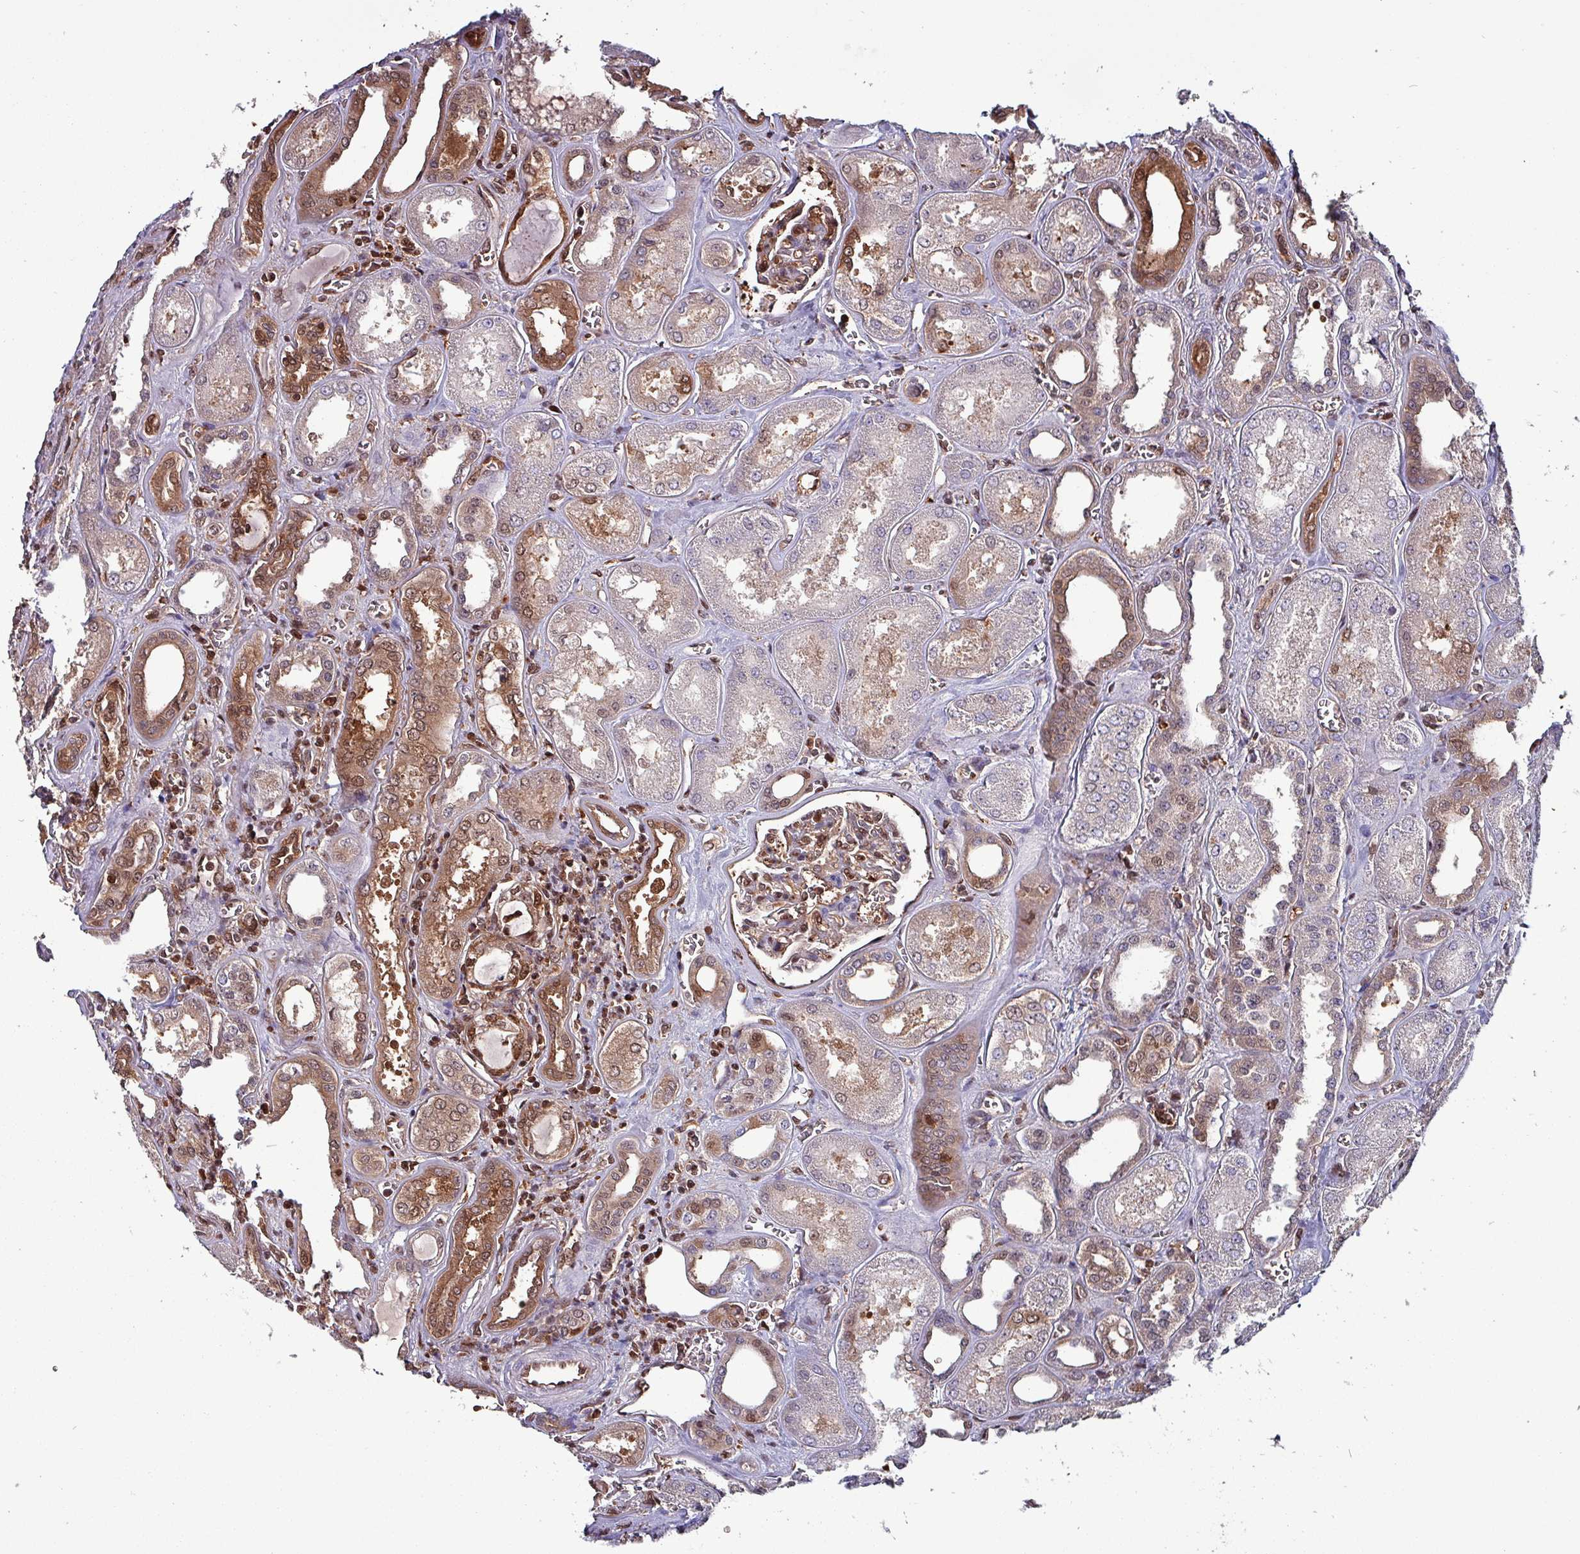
{"staining": {"intensity": "moderate", "quantity": "25%-75%", "location": "cytoplasmic/membranous,nuclear"}, "tissue": "kidney", "cell_type": "Cells in glomeruli", "image_type": "normal", "snomed": [{"axis": "morphology", "description": "Normal tissue, NOS"}, {"axis": "morphology", "description": "Adenocarcinoma, NOS"}, {"axis": "topography", "description": "Kidney"}], "caption": "Cells in glomeruli show medium levels of moderate cytoplasmic/membranous,nuclear expression in about 25%-75% of cells in benign kidney.", "gene": "PSMB8", "patient": {"sex": "female", "age": 68}}